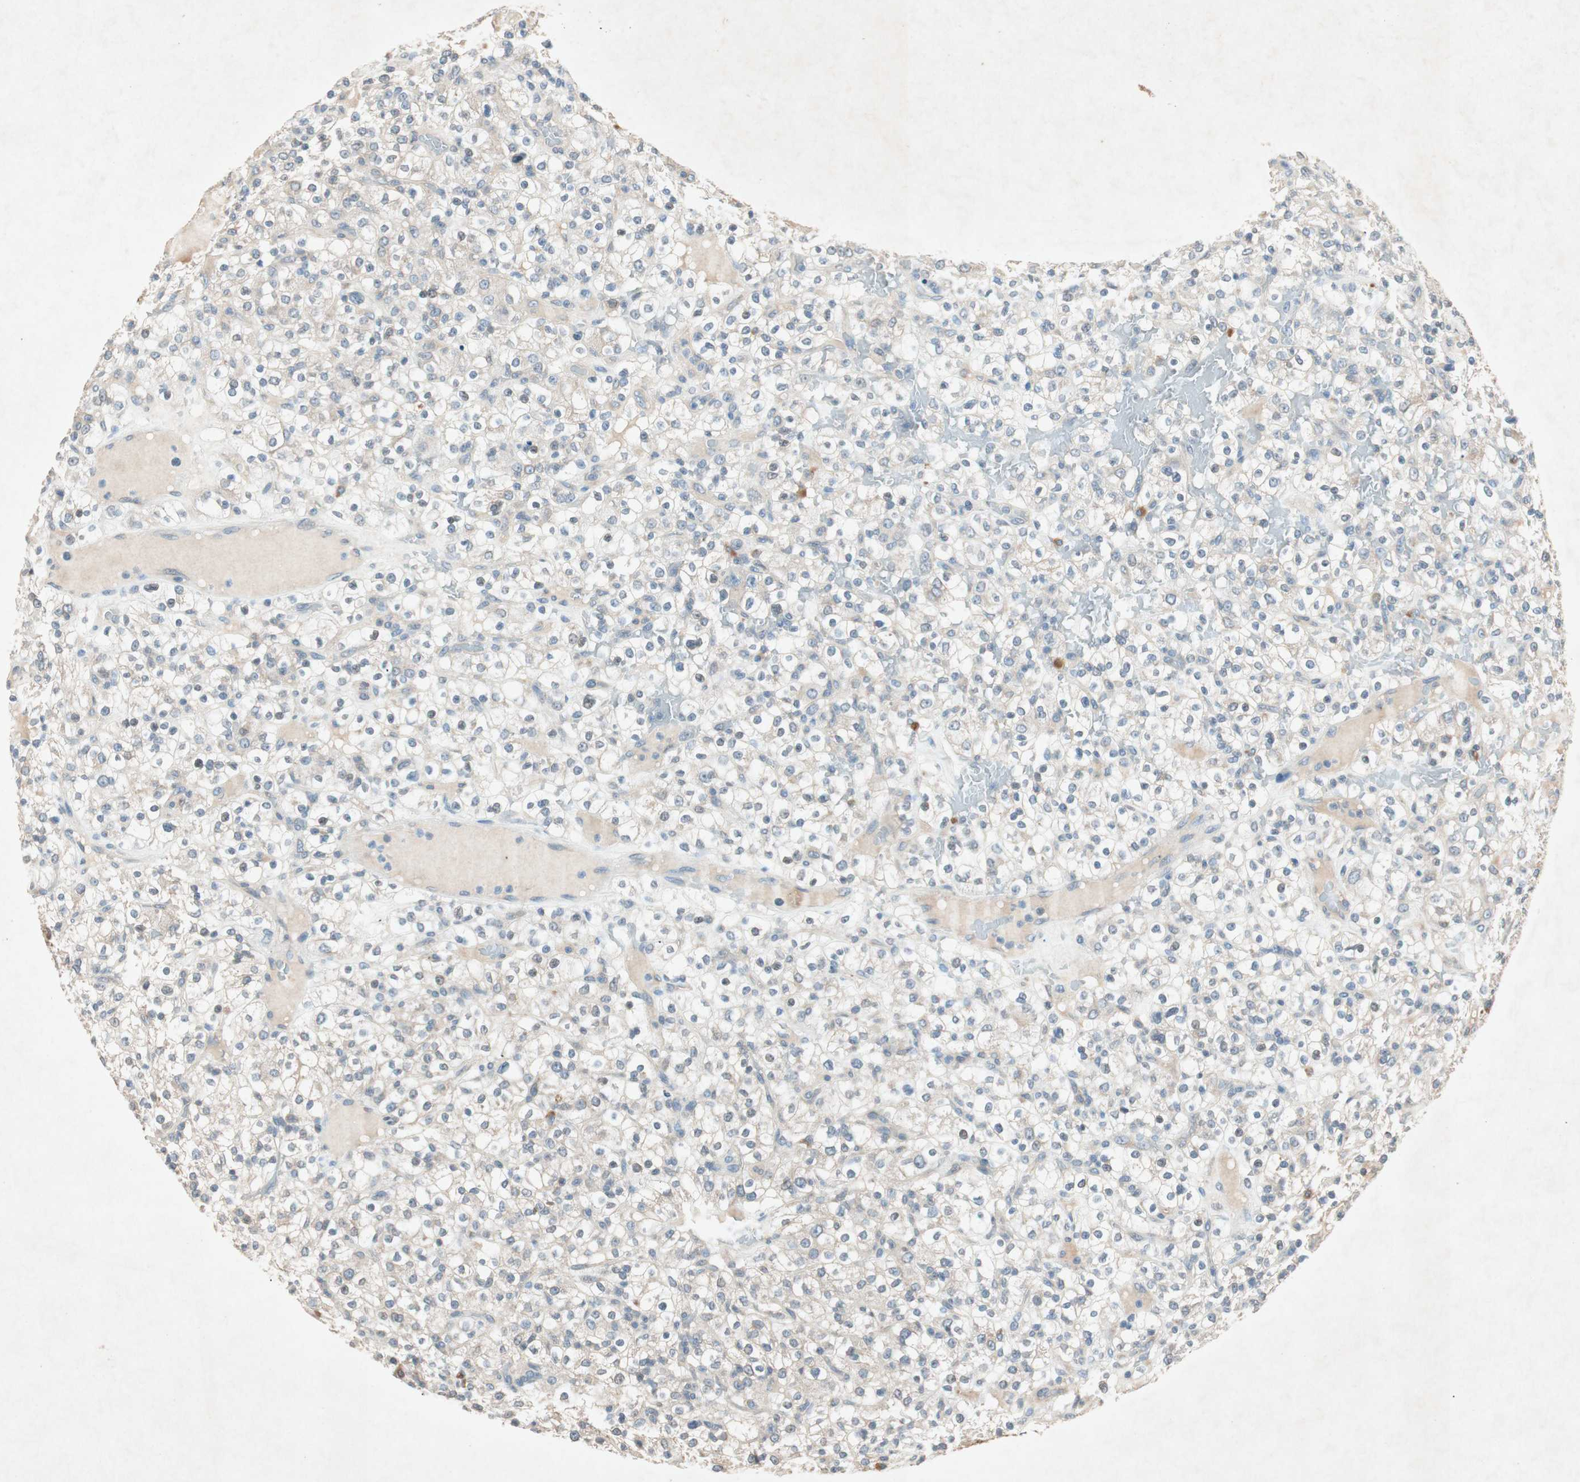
{"staining": {"intensity": "negative", "quantity": "none", "location": "none"}, "tissue": "renal cancer", "cell_type": "Tumor cells", "image_type": "cancer", "snomed": [{"axis": "morphology", "description": "Normal tissue, NOS"}, {"axis": "morphology", "description": "Adenocarcinoma, NOS"}, {"axis": "topography", "description": "Kidney"}], "caption": "Immunohistochemical staining of human adenocarcinoma (renal) shows no significant positivity in tumor cells.", "gene": "NKAIN1", "patient": {"sex": "female", "age": 72}}